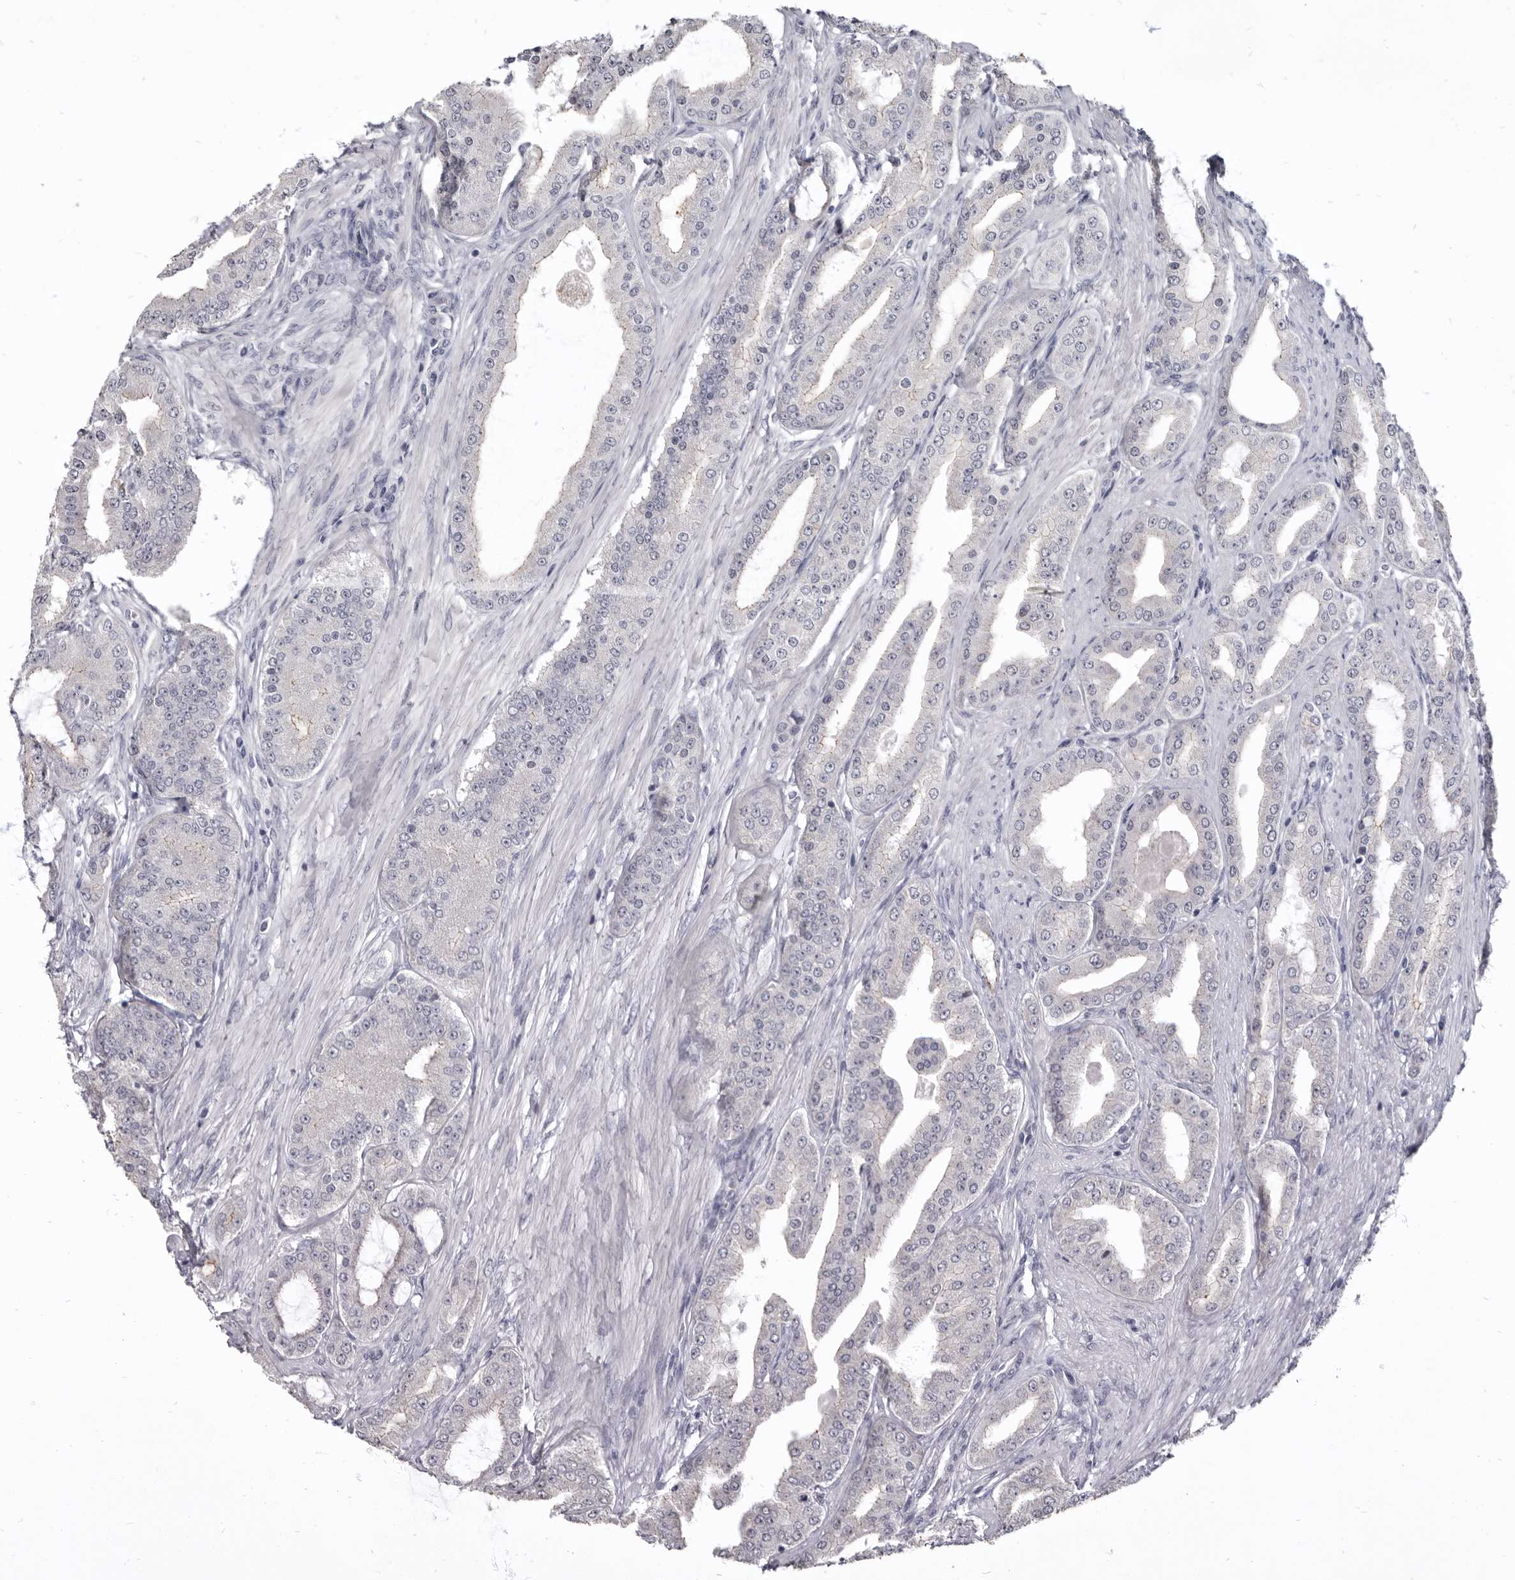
{"staining": {"intensity": "negative", "quantity": "none", "location": "none"}, "tissue": "prostate cancer", "cell_type": "Tumor cells", "image_type": "cancer", "snomed": [{"axis": "morphology", "description": "Adenocarcinoma, High grade"}, {"axis": "topography", "description": "Prostate"}], "caption": "Immunohistochemistry image of neoplastic tissue: human high-grade adenocarcinoma (prostate) stained with DAB (3,3'-diaminobenzidine) reveals no significant protein staining in tumor cells. Nuclei are stained in blue.", "gene": "CGN", "patient": {"sex": "male", "age": 60}}